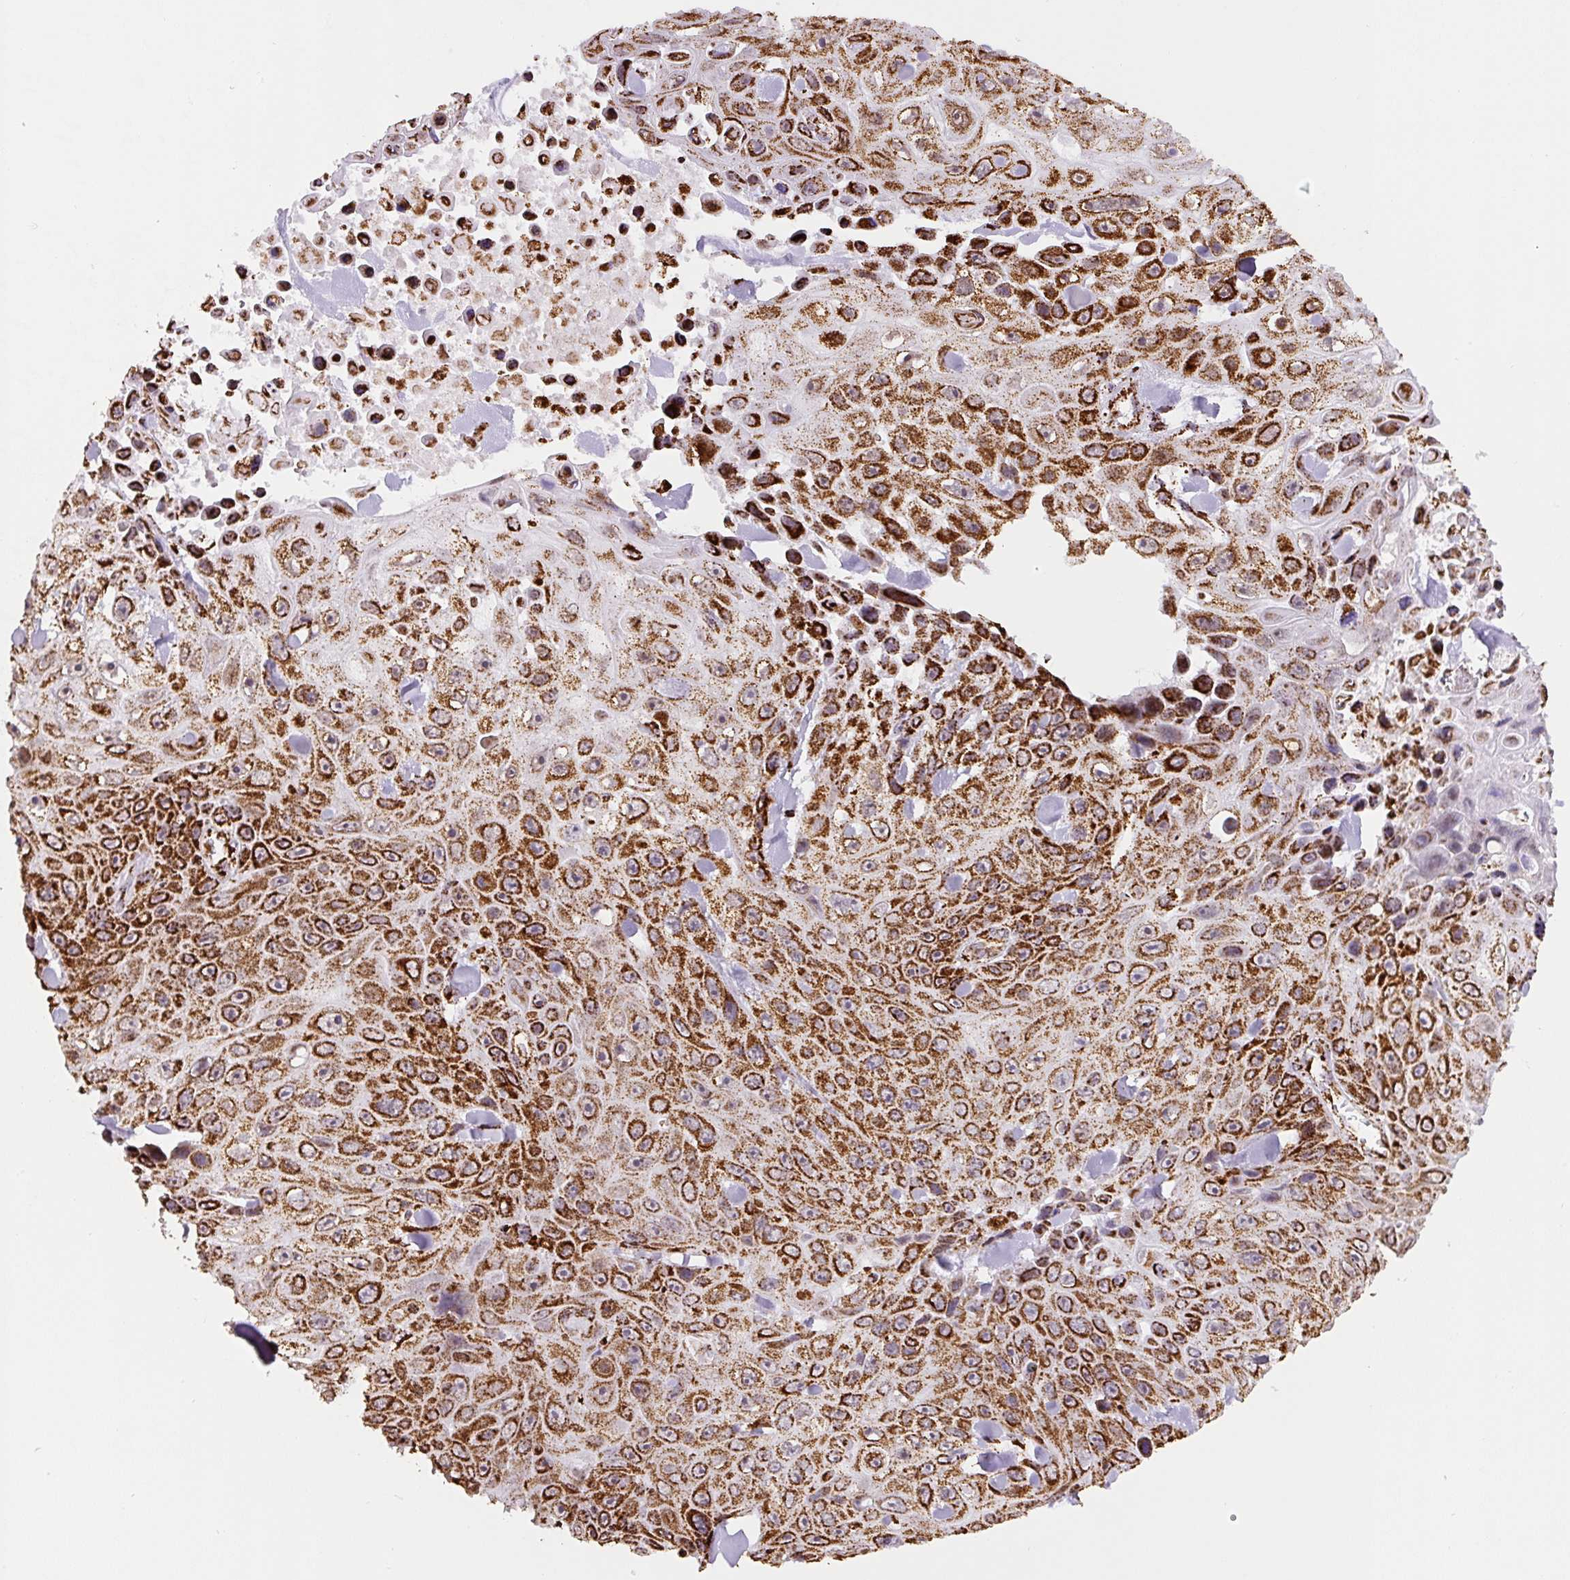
{"staining": {"intensity": "strong", "quantity": ">75%", "location": "cytoplasmic/membranous"}, "tissue": "skin cancer", "cell_type": "Tumor cells", "image_type": "cancer", "snomed": [{"axis": "morphology", "description": "Squamous cell carcinoma, NOS"}, {"axis": "topography", "description": "Skin"}], "caption": "Human skin cancer (squamous cell carcinoma) stained with a brown dye demonstrates strong cytoplasmic/membranous positive positivity in about >75% of tumor cells.", "gene": "ATP5F1A", "patient": {"sex": "male", "age": 82}}